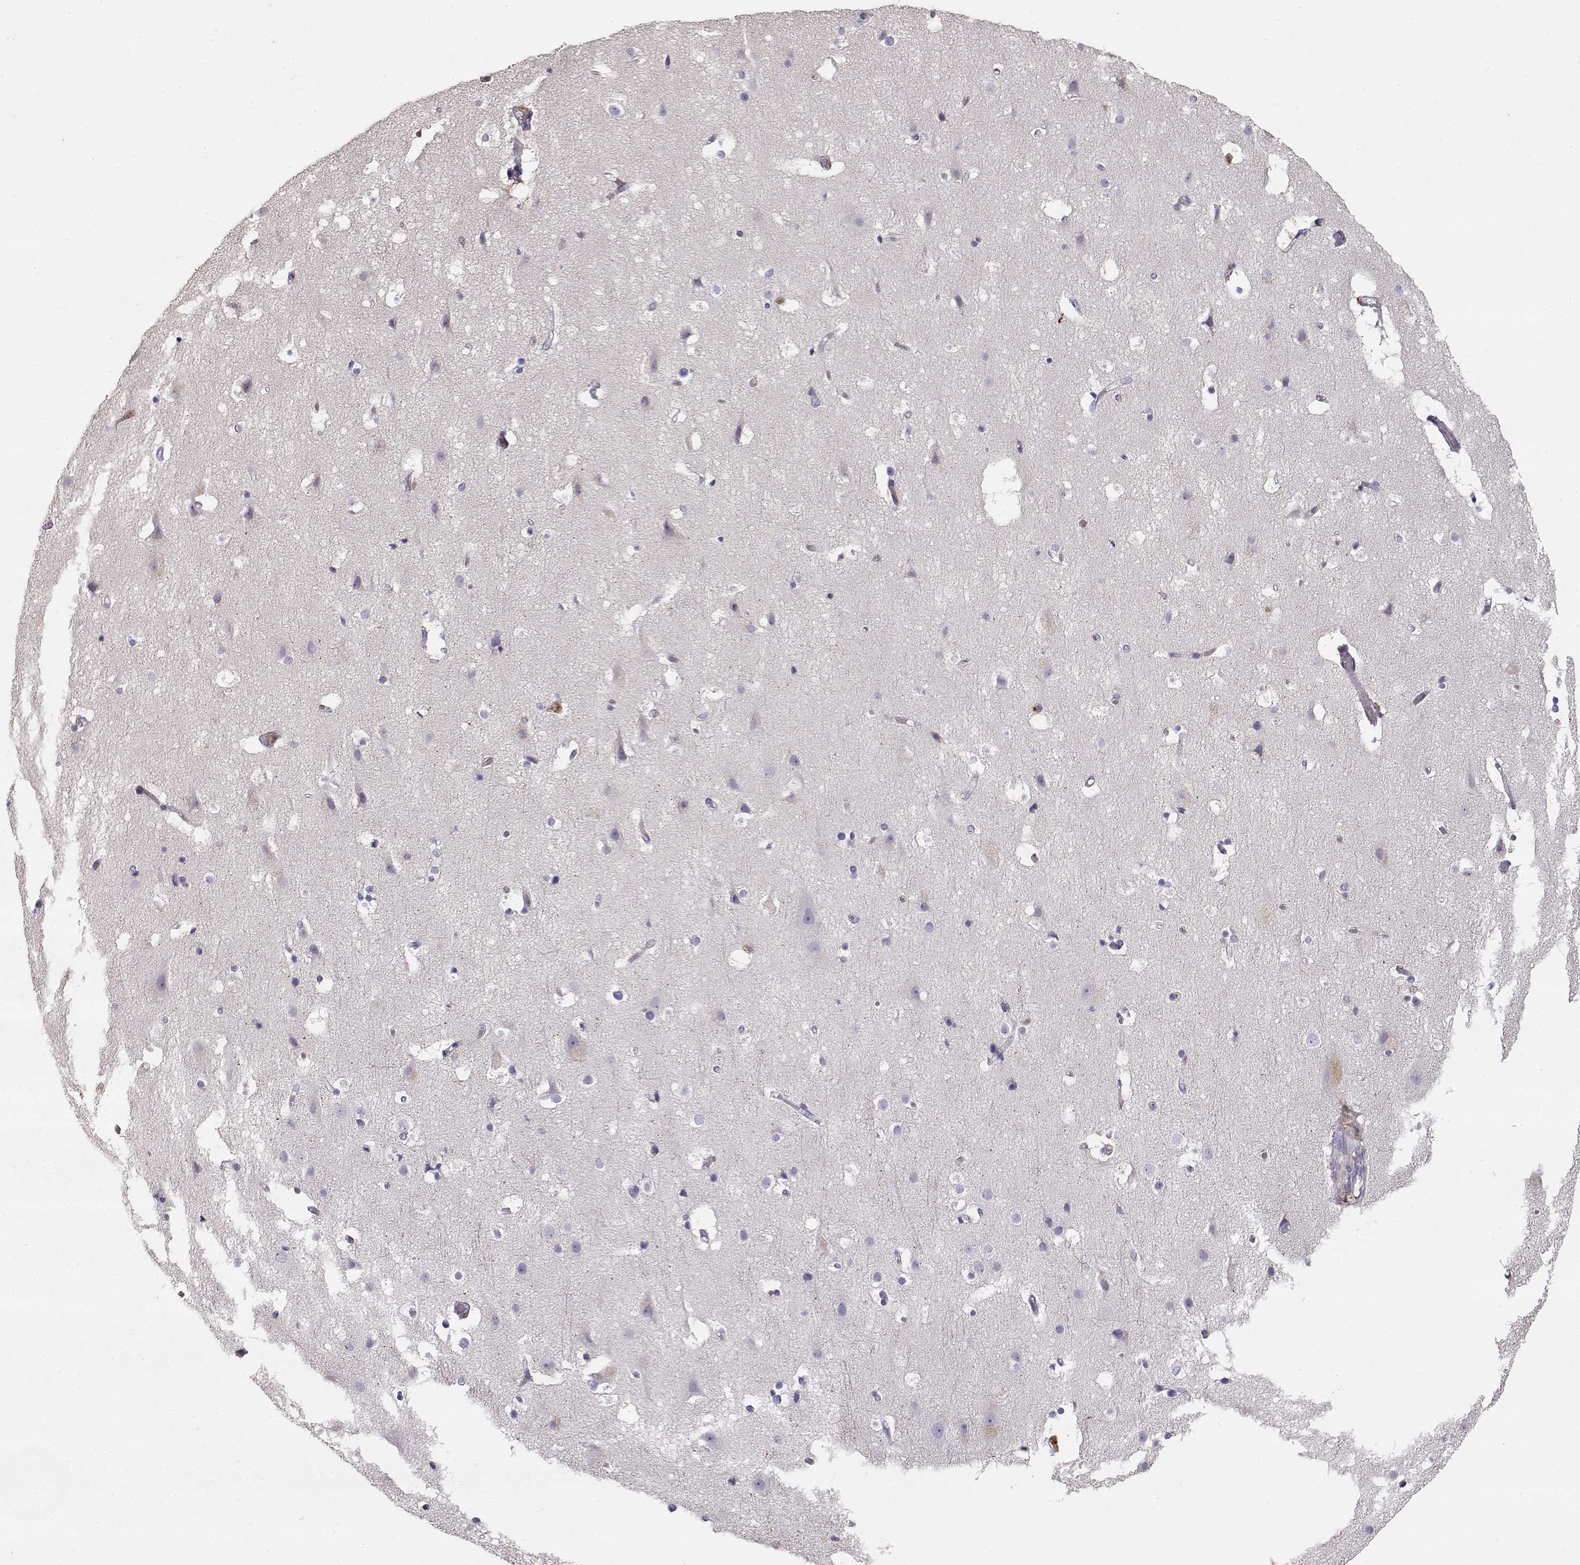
{"staining": {"intensity": "negative", "quantity": "none", "location": "none"}, "tissue": "cerebral cortex", "cell_type": "Endothelial cells", "image_type": "normal", "snomed": [{"axis": "morphology", "description": "Normal tissue, NOS"}, {"axis": "topography", "description": "Cerebral cortex"}], "caption": "Image shows no protein expression in endothelial cells of normal cerebral cortex.", "gene": "VAV1", "patient": {"sex": "female", "age": 52}}